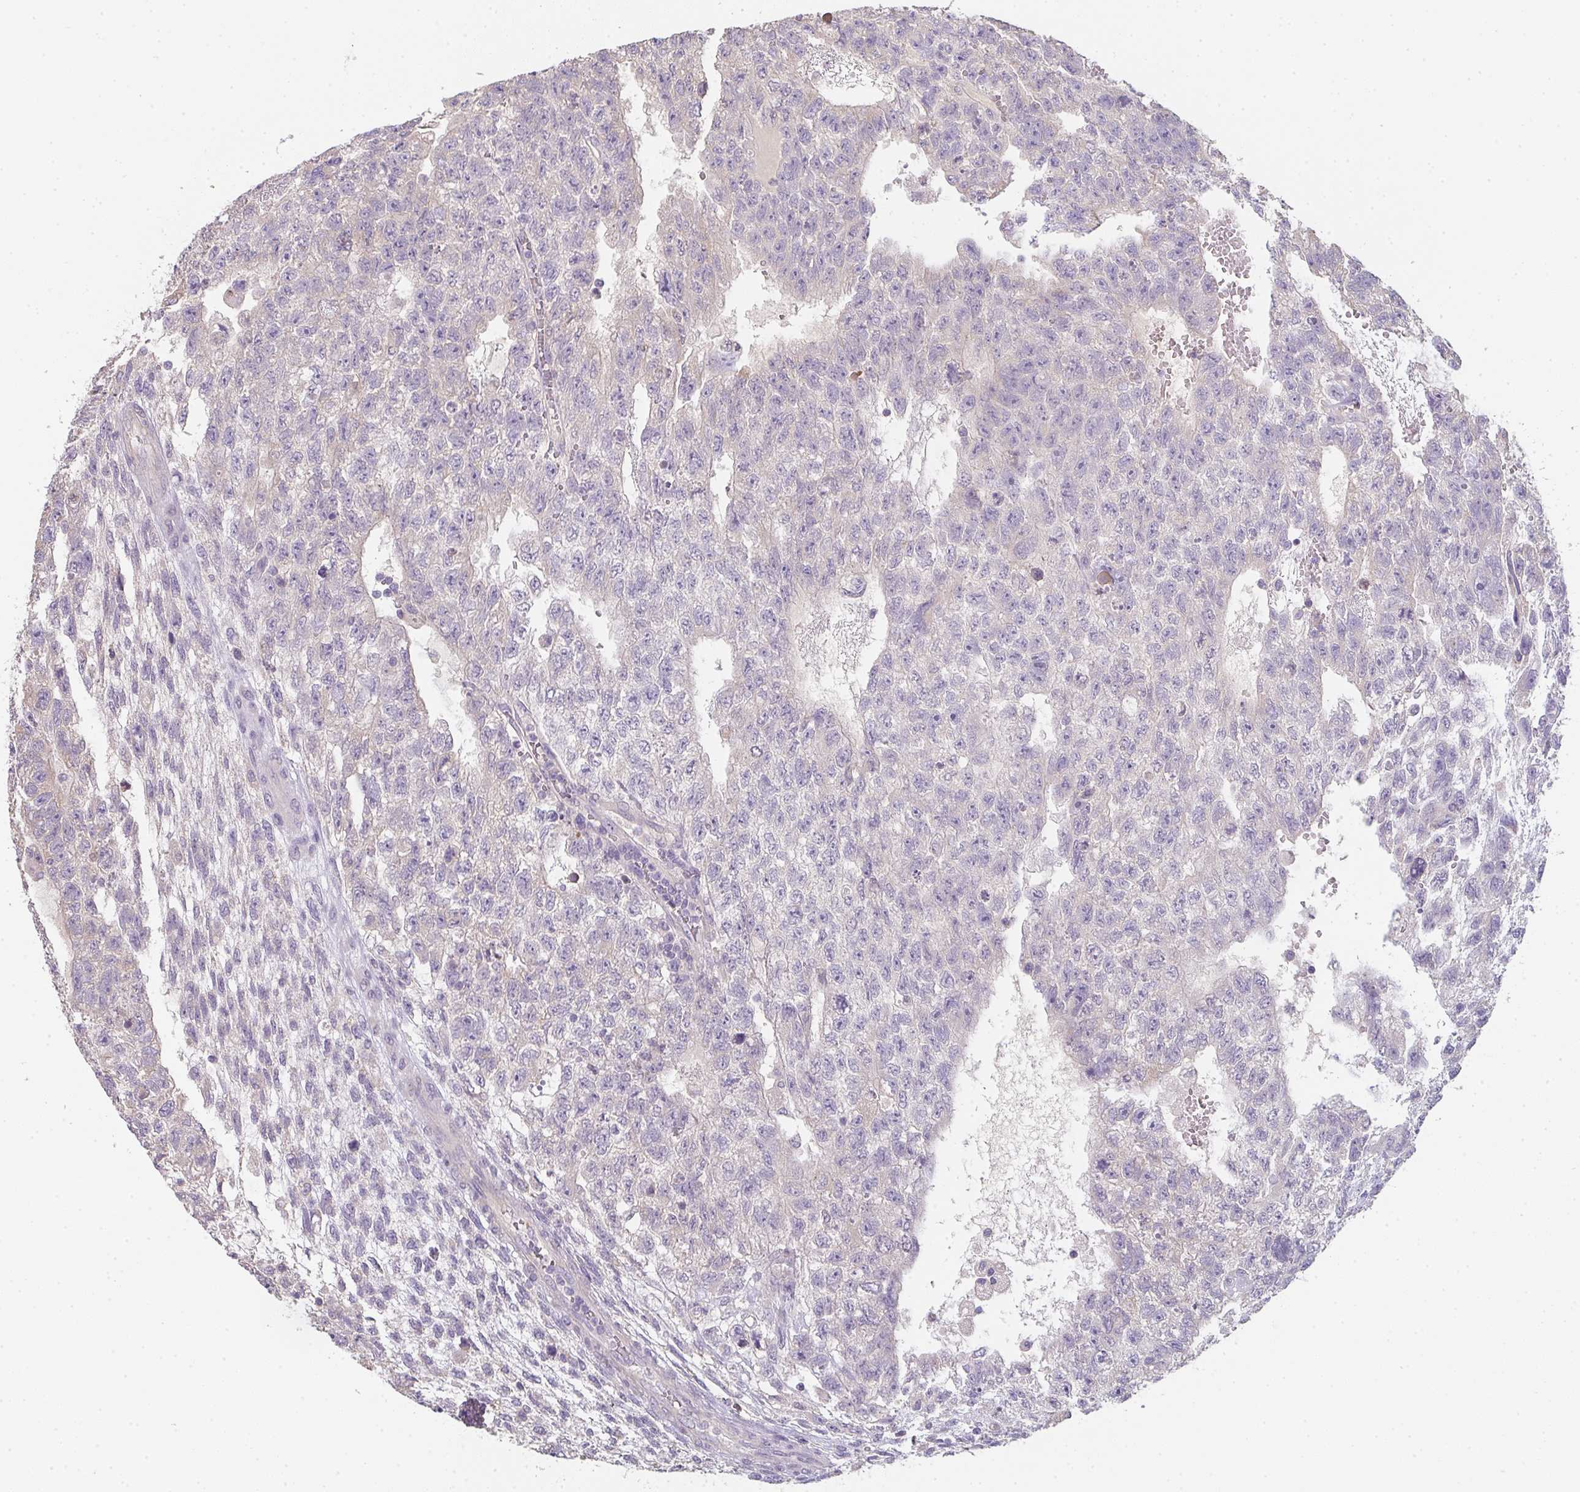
{"staining": {"intensity": "negative", "quantity": "none", "location": "none"}, "tissue": "testis cancer", "cell_type": "Tumor cells", "image_type": "cancer", "snomed": [{"axis": "morphology", "description": "Carcinoma, Embryonal, NOS"}, {"axis": "topography", "description": "Testis"}], "caption": "Immunohistochemical staining of human testis embryonal carcinoma exhibits no significant positivity in tumor cells.", "gene": "ZNF215", "patient": {"sex": "male", "age": 26}}